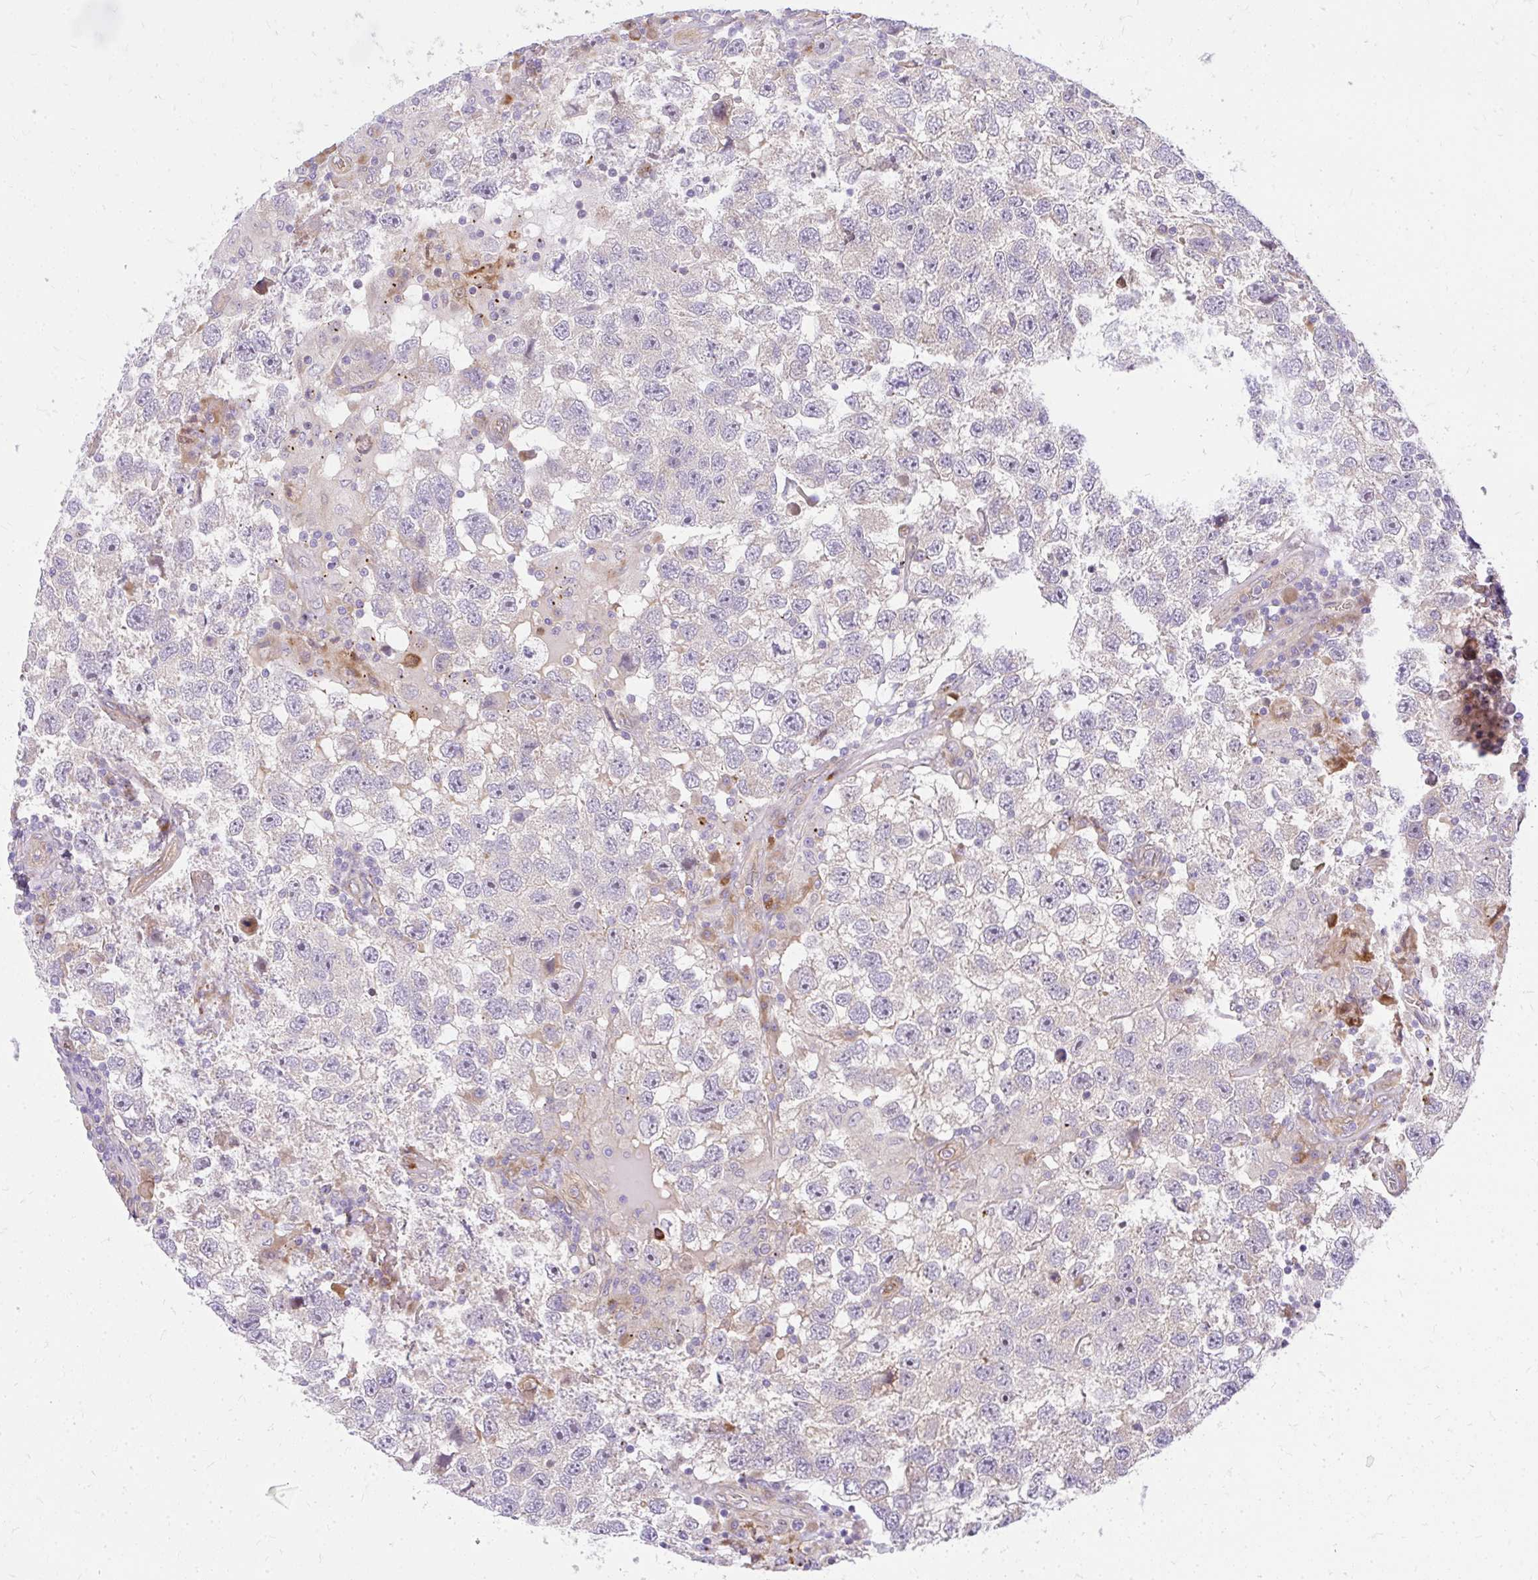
{"staining": {"intensity": "negative", "quantity": "none", "location": "none"}, "tissue": "testis cancer", "cell_type": "Tumor cells", "image_type": "cancer", "snomed": [{"axis": "morphology", "description": "Seminoma, NOS"}, {"axis": "topography", "description": "Testis"}], "caption": "Tumor cells are negative for protein expression in human testis seminoma.", "gene": "RSKR", "patient": {"sex": "male", "age": 26}}